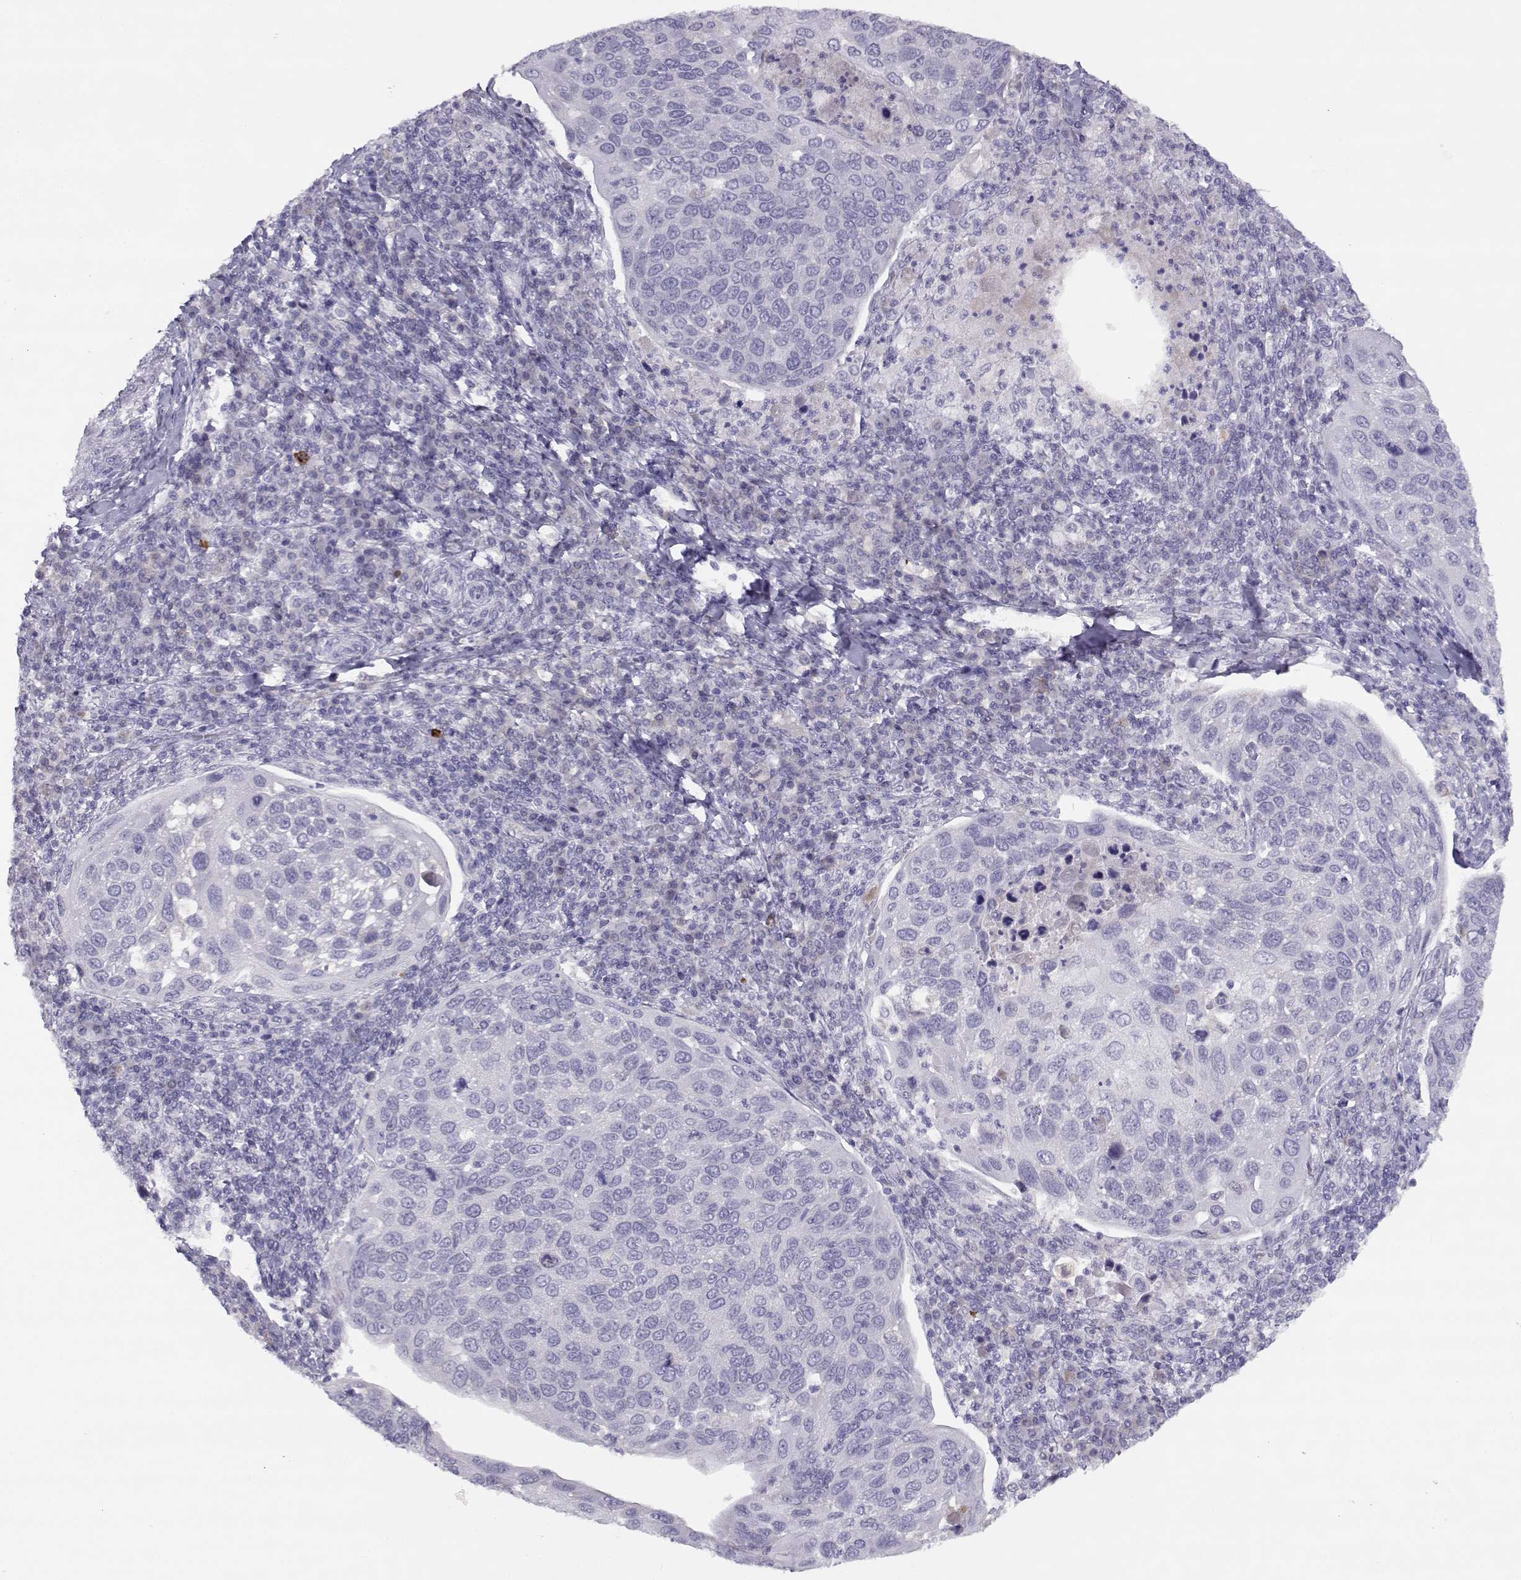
{"staining": {"intensity": "negative", "quantity": "none", "location": "none"}, "tissue": "cervical cancer", "cell_type": "Tumor cells", "image_type": "cancer", "snomed": [{"axis": "morphology", "description": "Squamous cell carcinoma, NOS"}, {"axis": "topography", "description": "Cervix"}], "caption": "High magnification brightfield microscopy of cervical cancer stained with DAB (3,3'-diaminobenzidine) (brown) and counterstained with hematoxylin (blue): tumor cells show no significant positivity.", "gene": "CFAP77", "patient": {"sex": "female", "age": 54}}